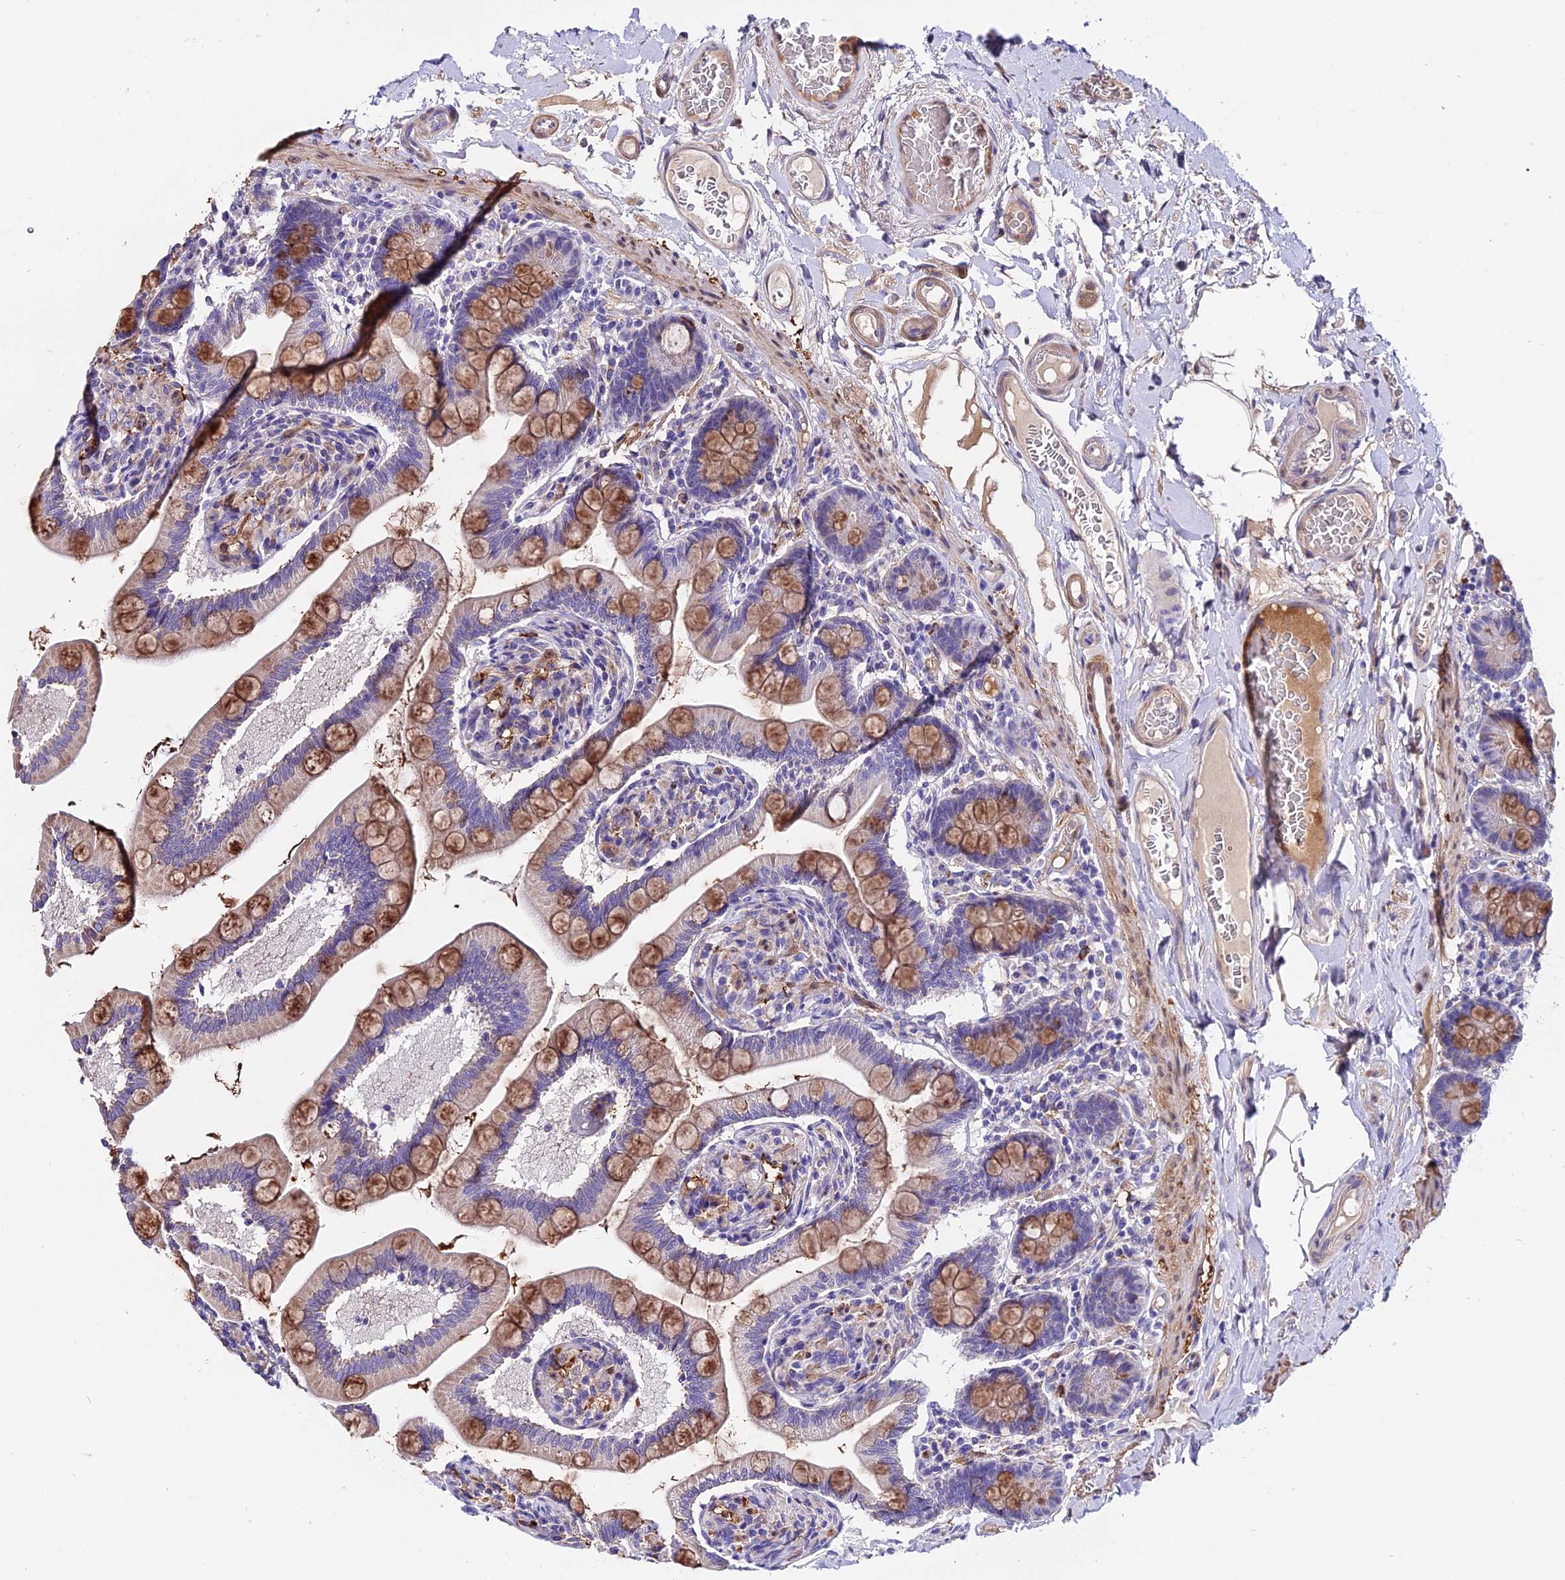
{"staining": {"intensity": "moderate", "quantity": "25%-75%", "location": "cytoplasmic/membranous"}, "tissue": "small intestine", "cell_type": "Glandular cells", "image_type": "normal", "snomed": [{"axis": "morphology", "description": "Normal tissue, NOS"}, {"axis": "topography", "description": "Small intestine"}], "caption": "Glandular cells reveal moderate cytoplasmic/membranous staining in about 25%-75% of cells in unremarkable small intestine.", "gene": "MAP3K7CL", "patient": {"sex": "female", "age": 64}}